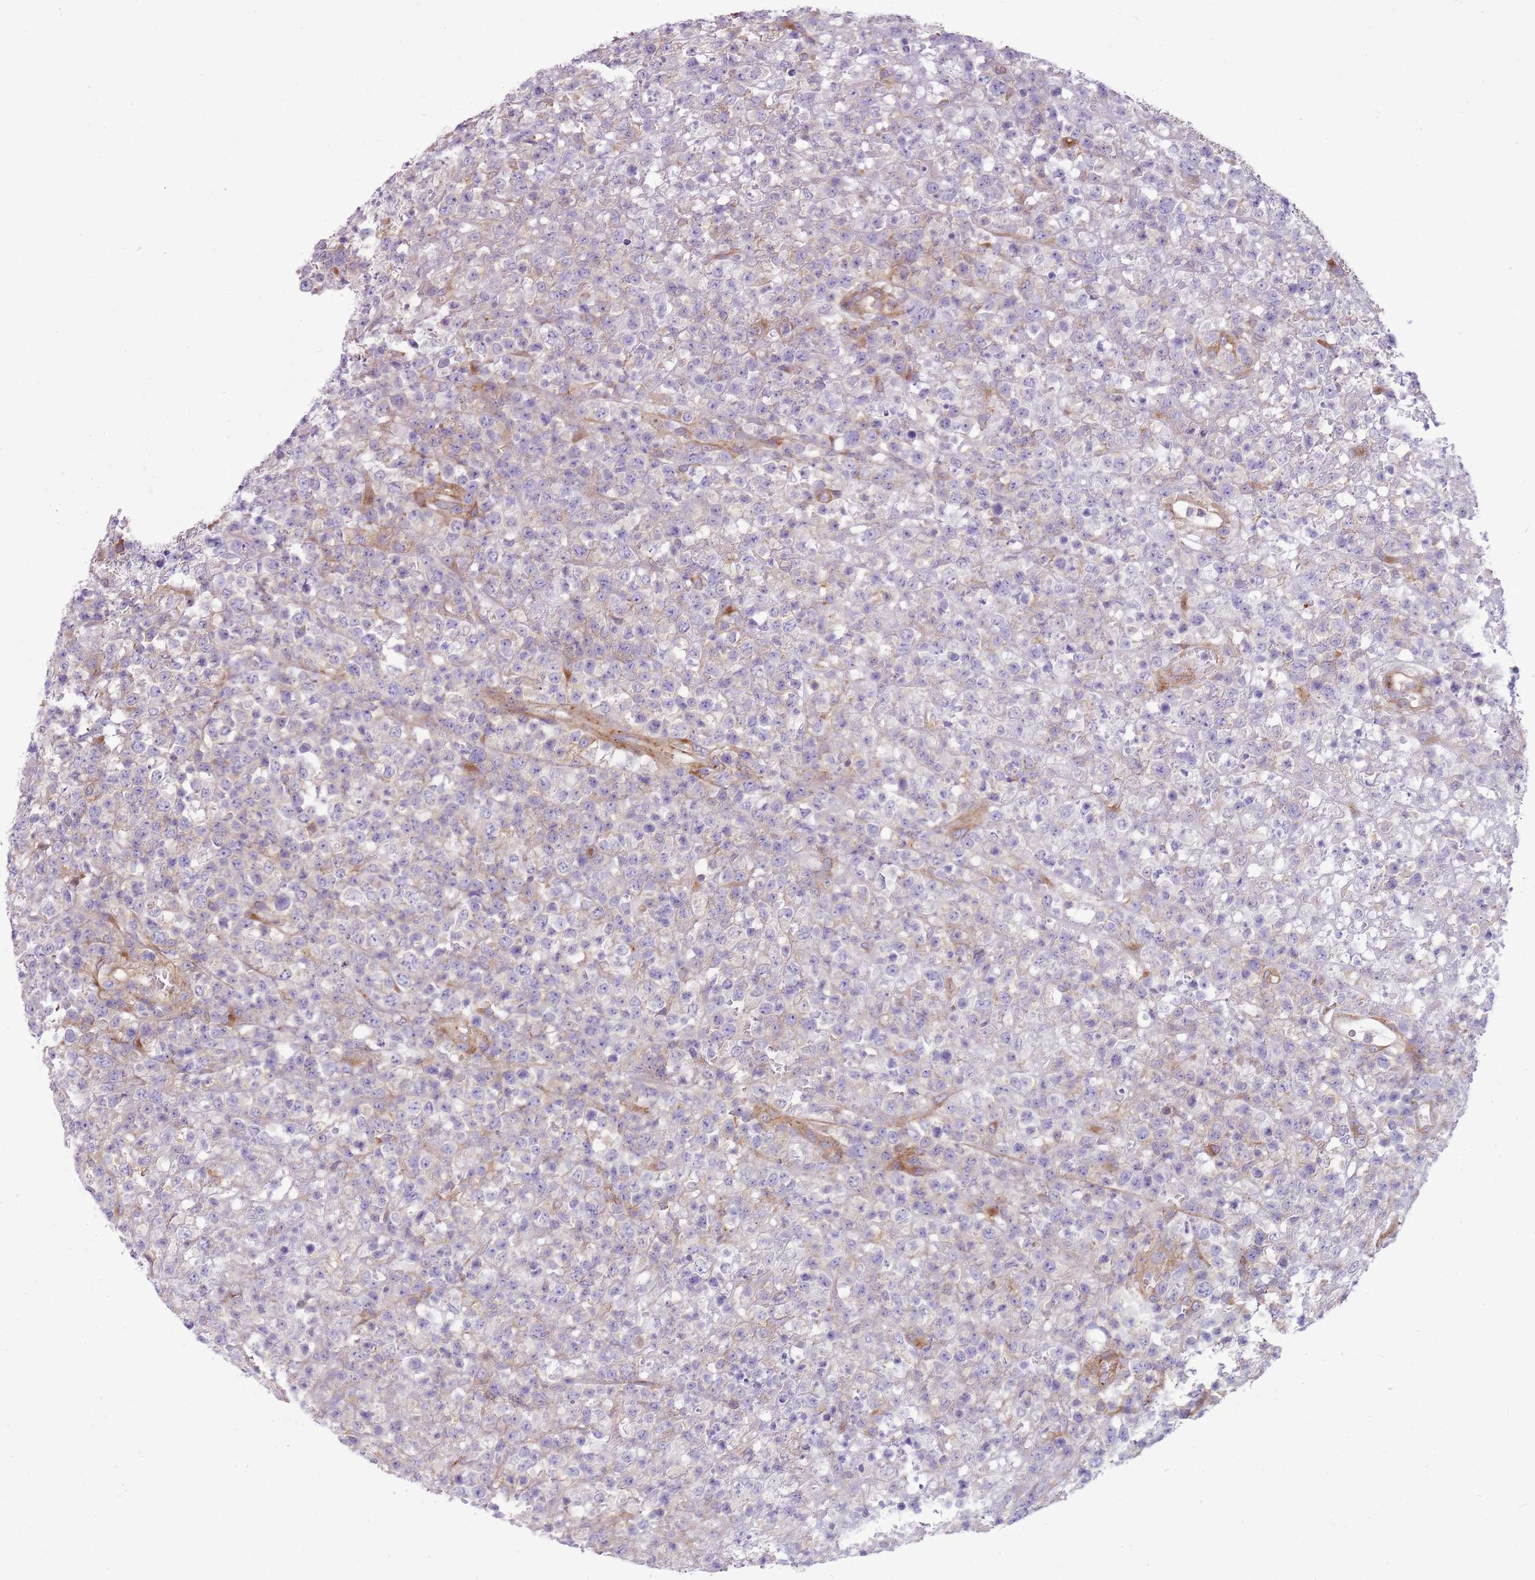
{"staining": {"intensity": "weak", "quantity": "<25%", "location": "cytoplasmic/membranous"}, "tissue": "lymphoma", "cell_type": "Tumor cells", "image_type": "cancer", "snomed": [{"axis": "morphology", "description": "Malignant lymphoma, non-Hodgkin's type, High grade"}, {"axis": "topography", "description": "Colon"}], "caption": "High-grade malignant lymphoma, non-Hodgkin's type was stained to show a protein in brown. There is no significant staining in tumor cells. The staining is performed using DAB brown chromogen with nuclei counter-stained in using hematoxylin.", "gene": "SNX1", "patient": {"sex": "female", "age": 53}}